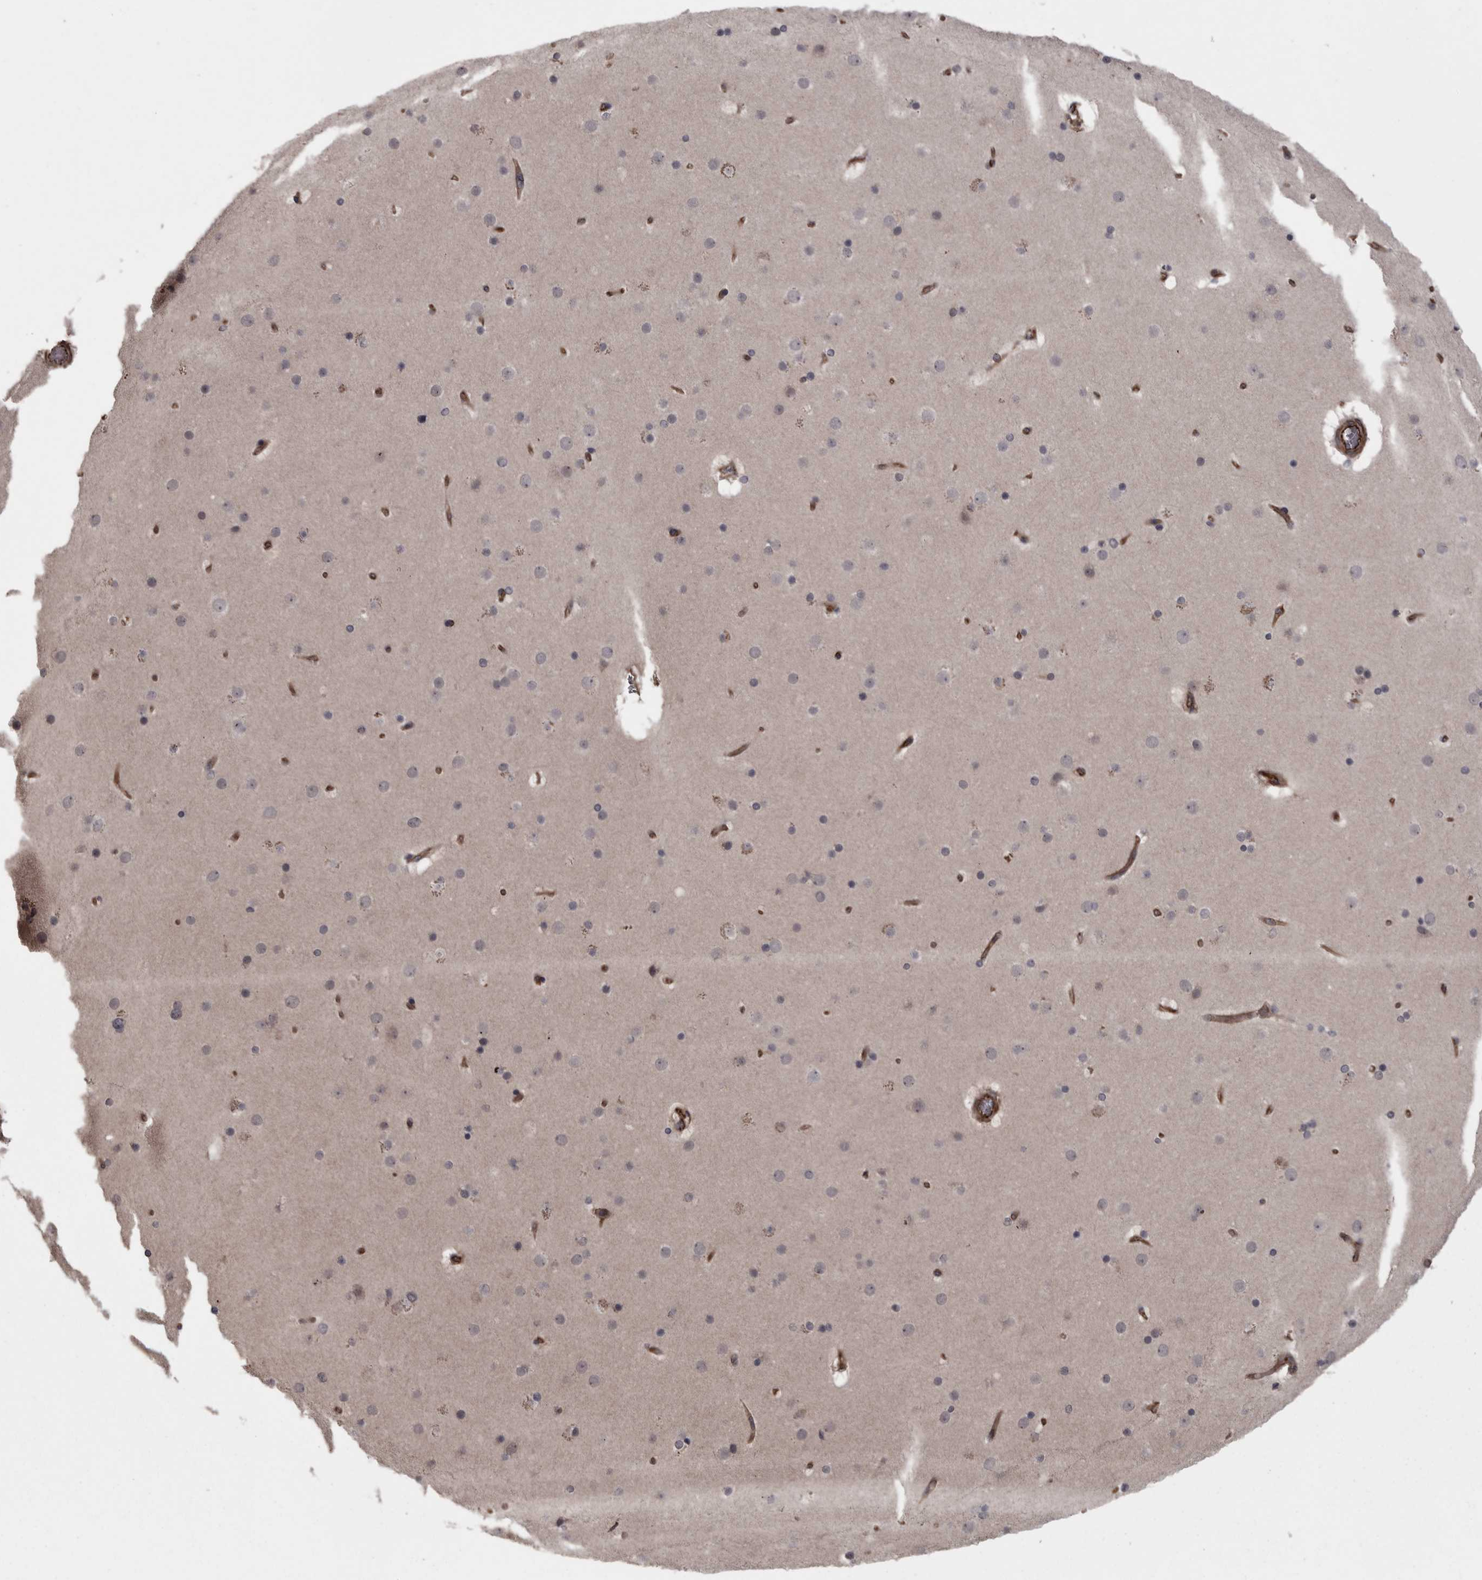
{"staining": {"intensity": "moderate", "quantity": ">75%", "location": "cytoplasmic/membranous"}, "tissue": "cerebral cortex", "cell_type": "Endothelial cells", "image_type": "normal", "snomed": [{"axis": "morphology", "description": "Normal tissue, NOS"}, {"axis": "topography", "description": "Cerebral cortex"}], "caption": "IHC of unremarkable cerebral cortex exhibits medium levels of moderate cytoplasmic/membranous expression in about >75% of endothelial cells. (DAB (3,3'-diaminobenzidine) IHC with brightfield microscopy, high magnification).", "gene": "FAAP100", "patient": {"sex": "male", "age": 57}}